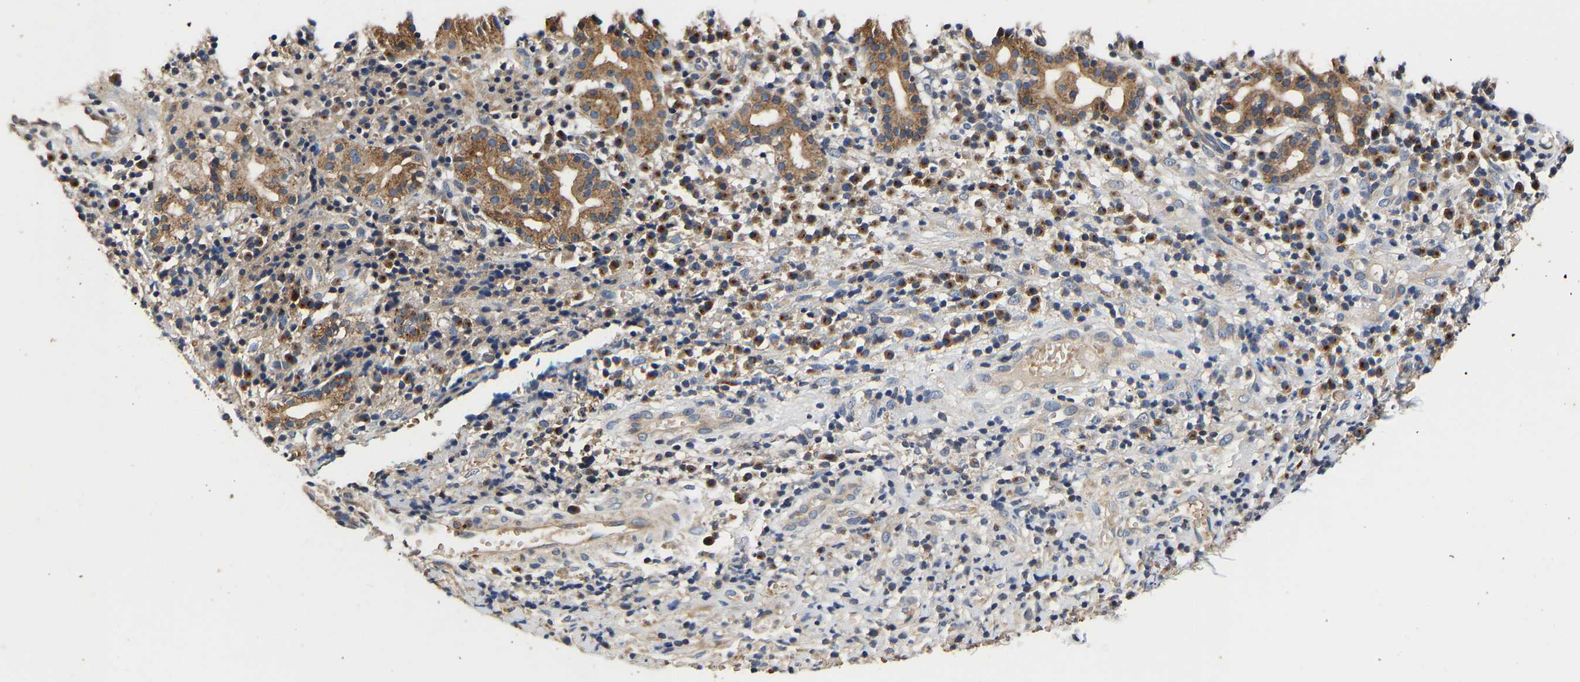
{"staining": {"intensity": "strong", "quantity": ">75%", "location": "cytoplasmic/membranous"}, "tissue": "nasopharynx", "cell_type": "Respiratory epithelial cells", "image_type": "normal", "snomed": [{"axis": "morphology", "description": "Normal tissue, NOS"}, {"axis": "morphology", "description": "Basal cell carcinoma"}, {"axis": "topography", "description": "Cartilage tissue"}, {"axis": "topography", "description": "Nasopharynx"}, {"axis": "topography", "description": "Oral tissue"}], "caption": "DAB immunohistochemical staining of unremarkable human nasopharynx displays strong cytoplasmic/membranous protein staining in approximately >75% of respiratory epithelial cells.", "gene": "LRBA", "patient": {"sex": "female", "age": 77}}